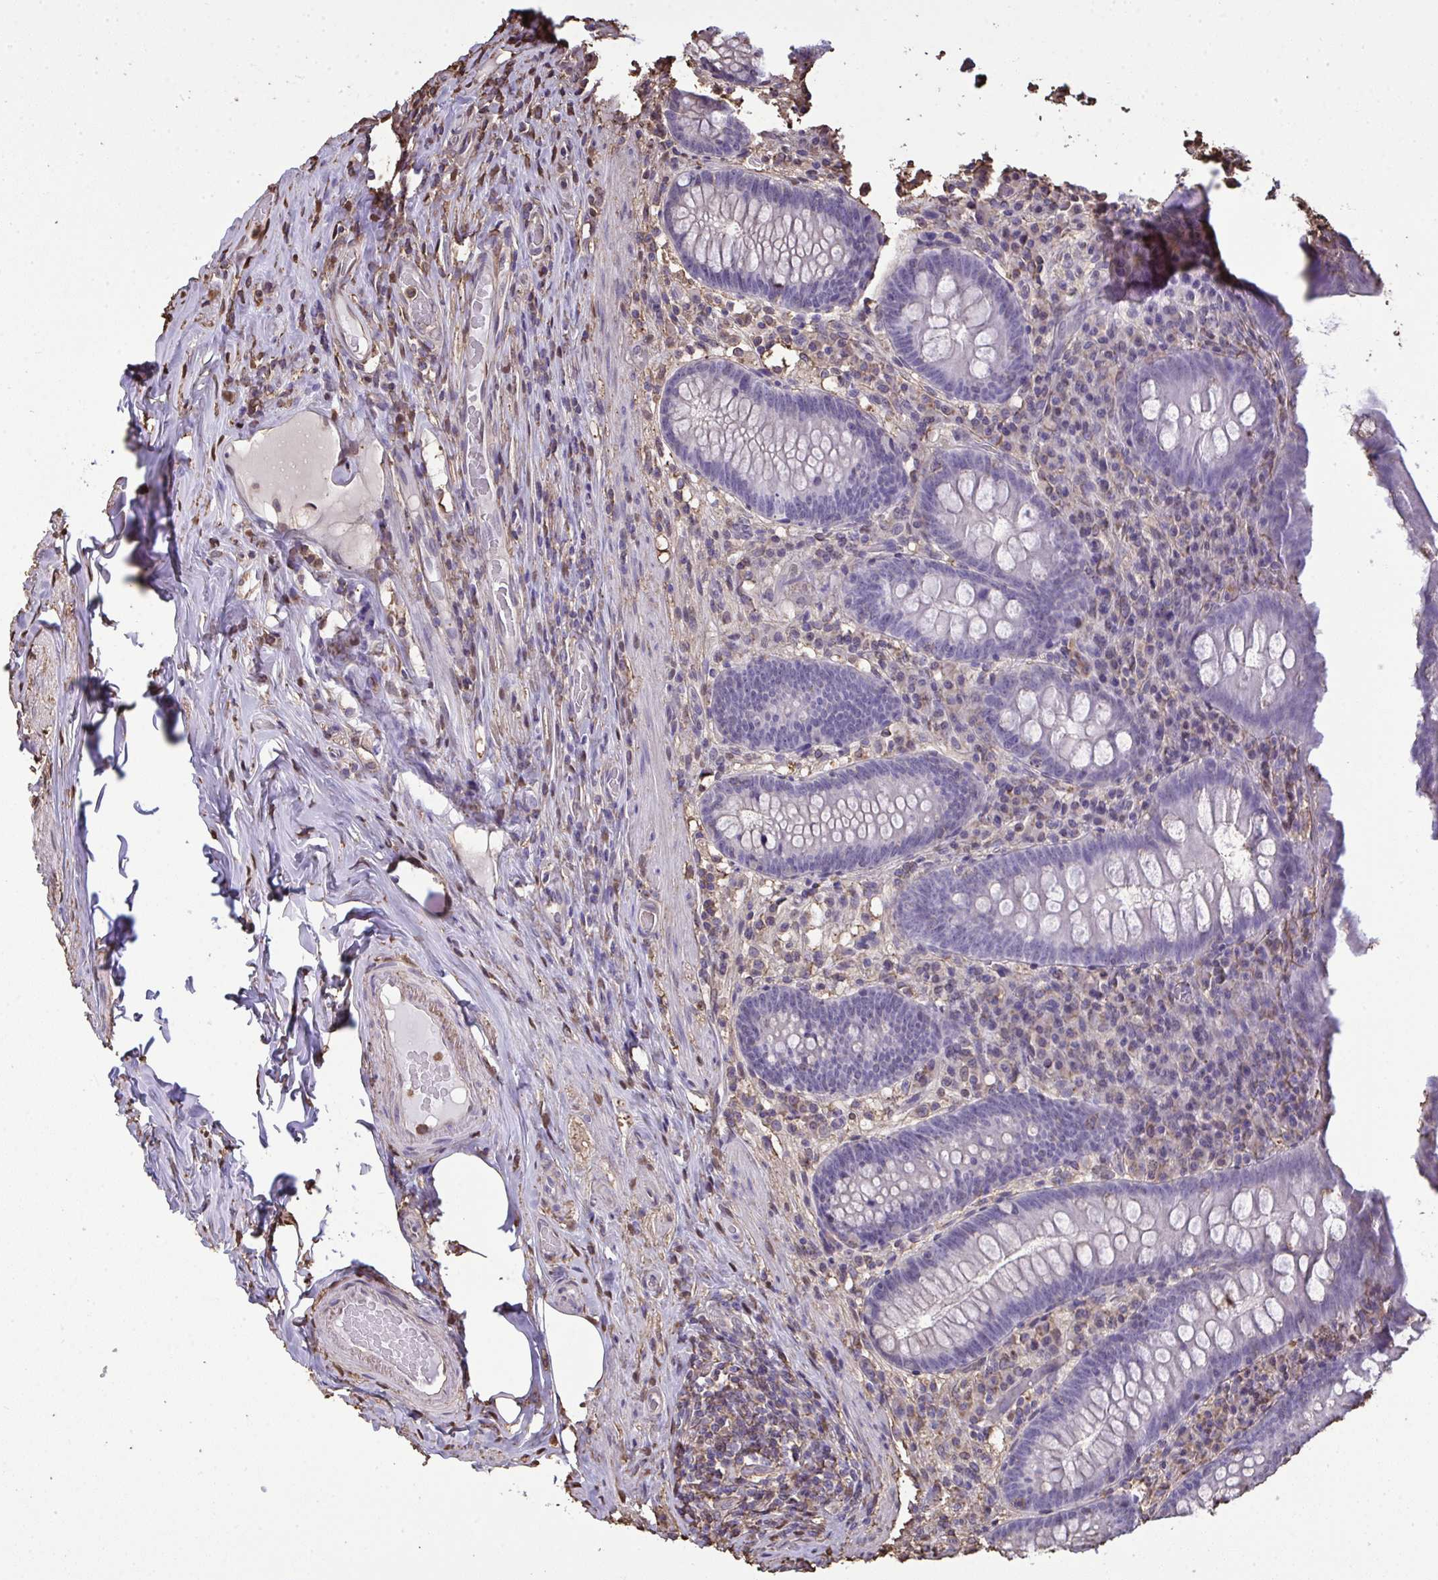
{"staining": {"intensity": "weak", "quantity": "<25%", "location": "cytoplasmic/membranous"}, "tissue": "appendix", "cell_type": "Glandular cells", "image_type": "normal", "snomed": [{"axis": "morphology", "description": "Normal tissue, NOS"}, {"axis": "topography", "description": "Appendix"}], "caption": "The photomicrograph demonstrates no significant positivity in glandular cells of appendix.", "gene": "ANXA5", "patient": {"sex": "male", "age": 71}}